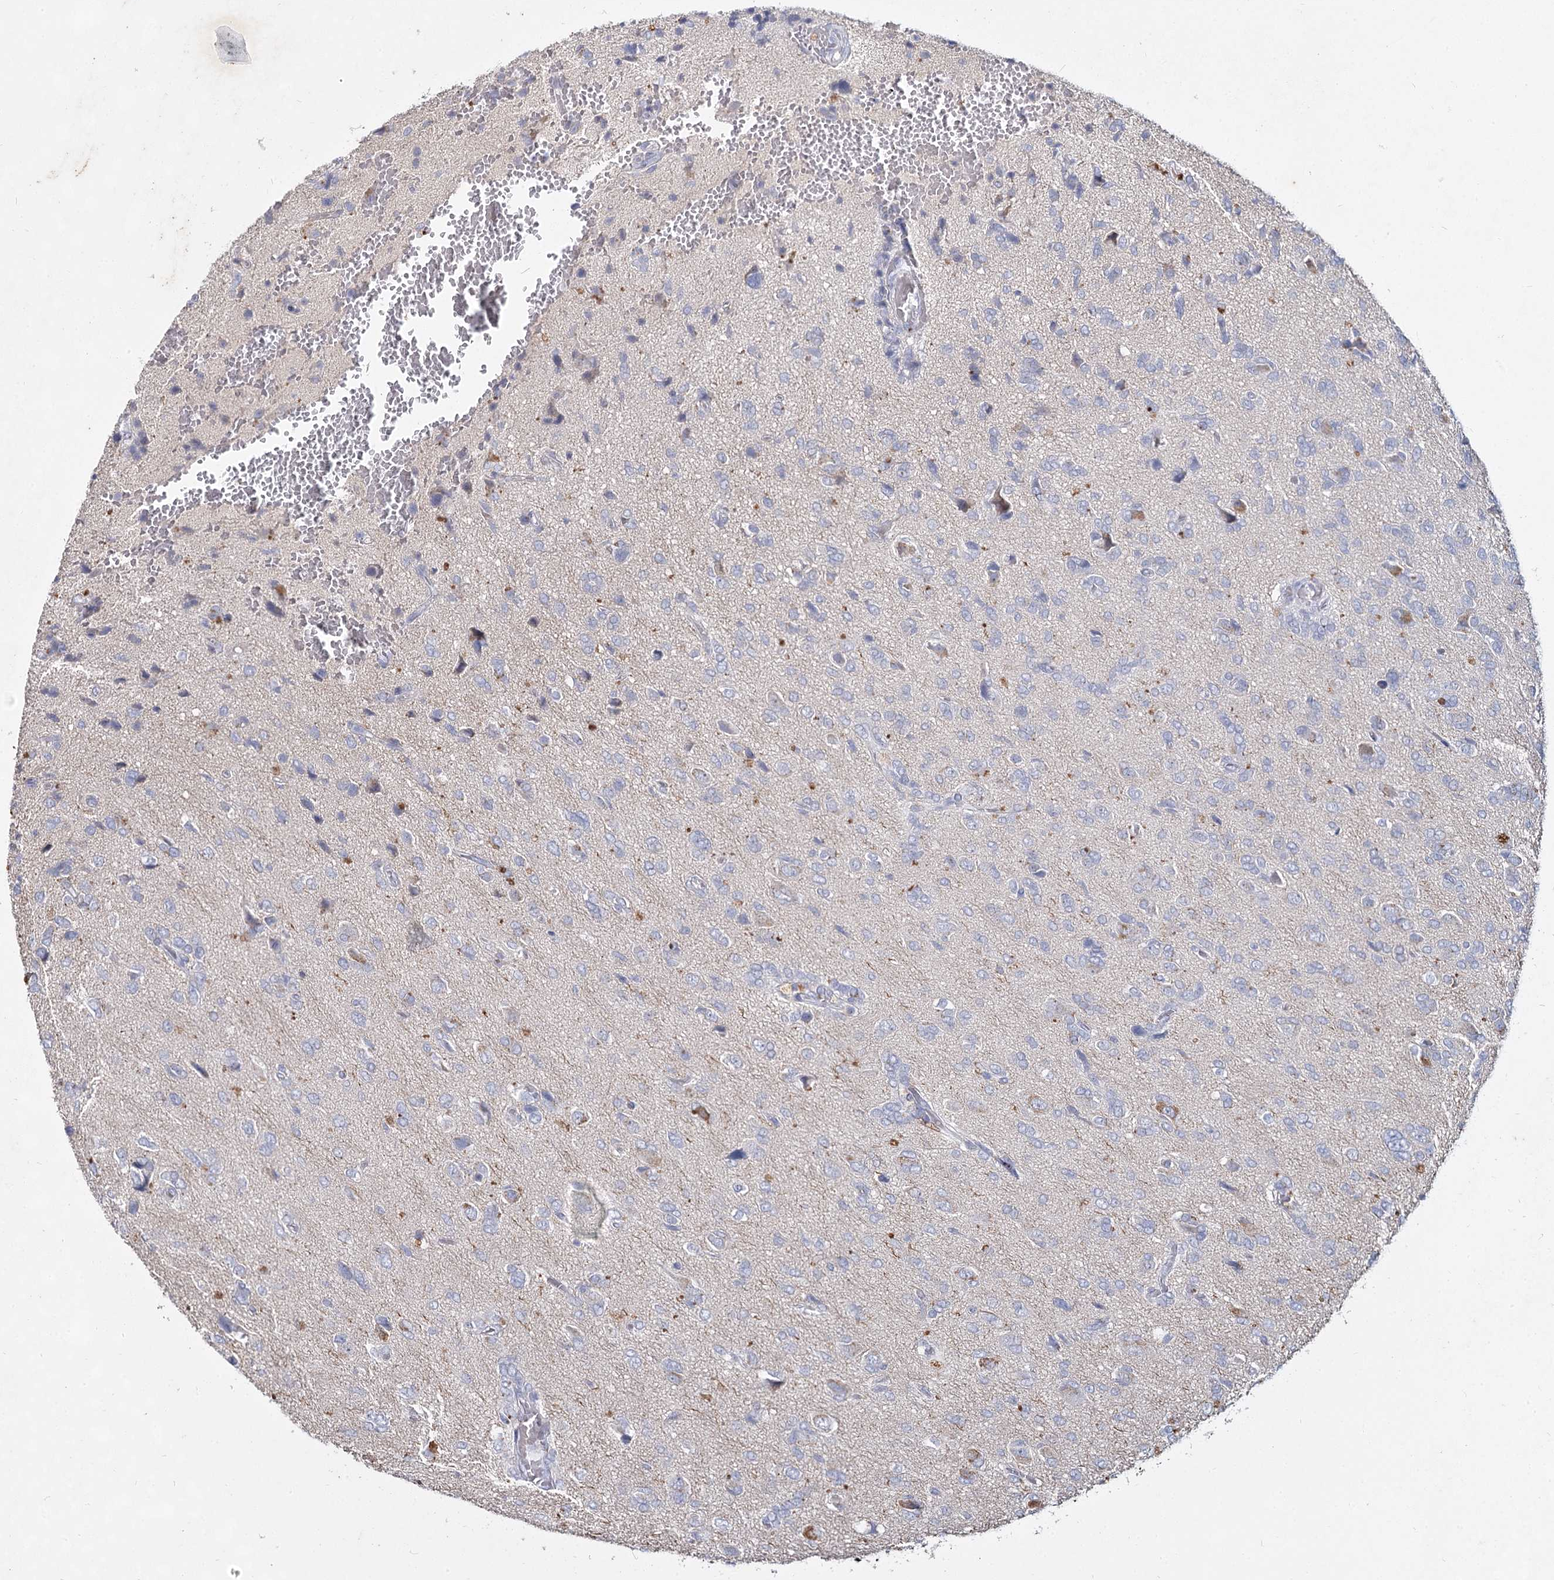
{"staining": {"intensity": "negative", "quantity": "none", "location": "none"}, "tissue": "glioma", "cell_type": "Tumor cells", "image_type": "cancer", "snomed": [{"axis": "morphology", "description": "Glioma, malignant, High grade"}, {"axis": "topography", "description": "Brain"}], "caption": "Tumor cells show no significant protein staining in malignant glioma (high-grade).", "gene": "CCDC73", "patient": {"sex": "female", "age": 59}}